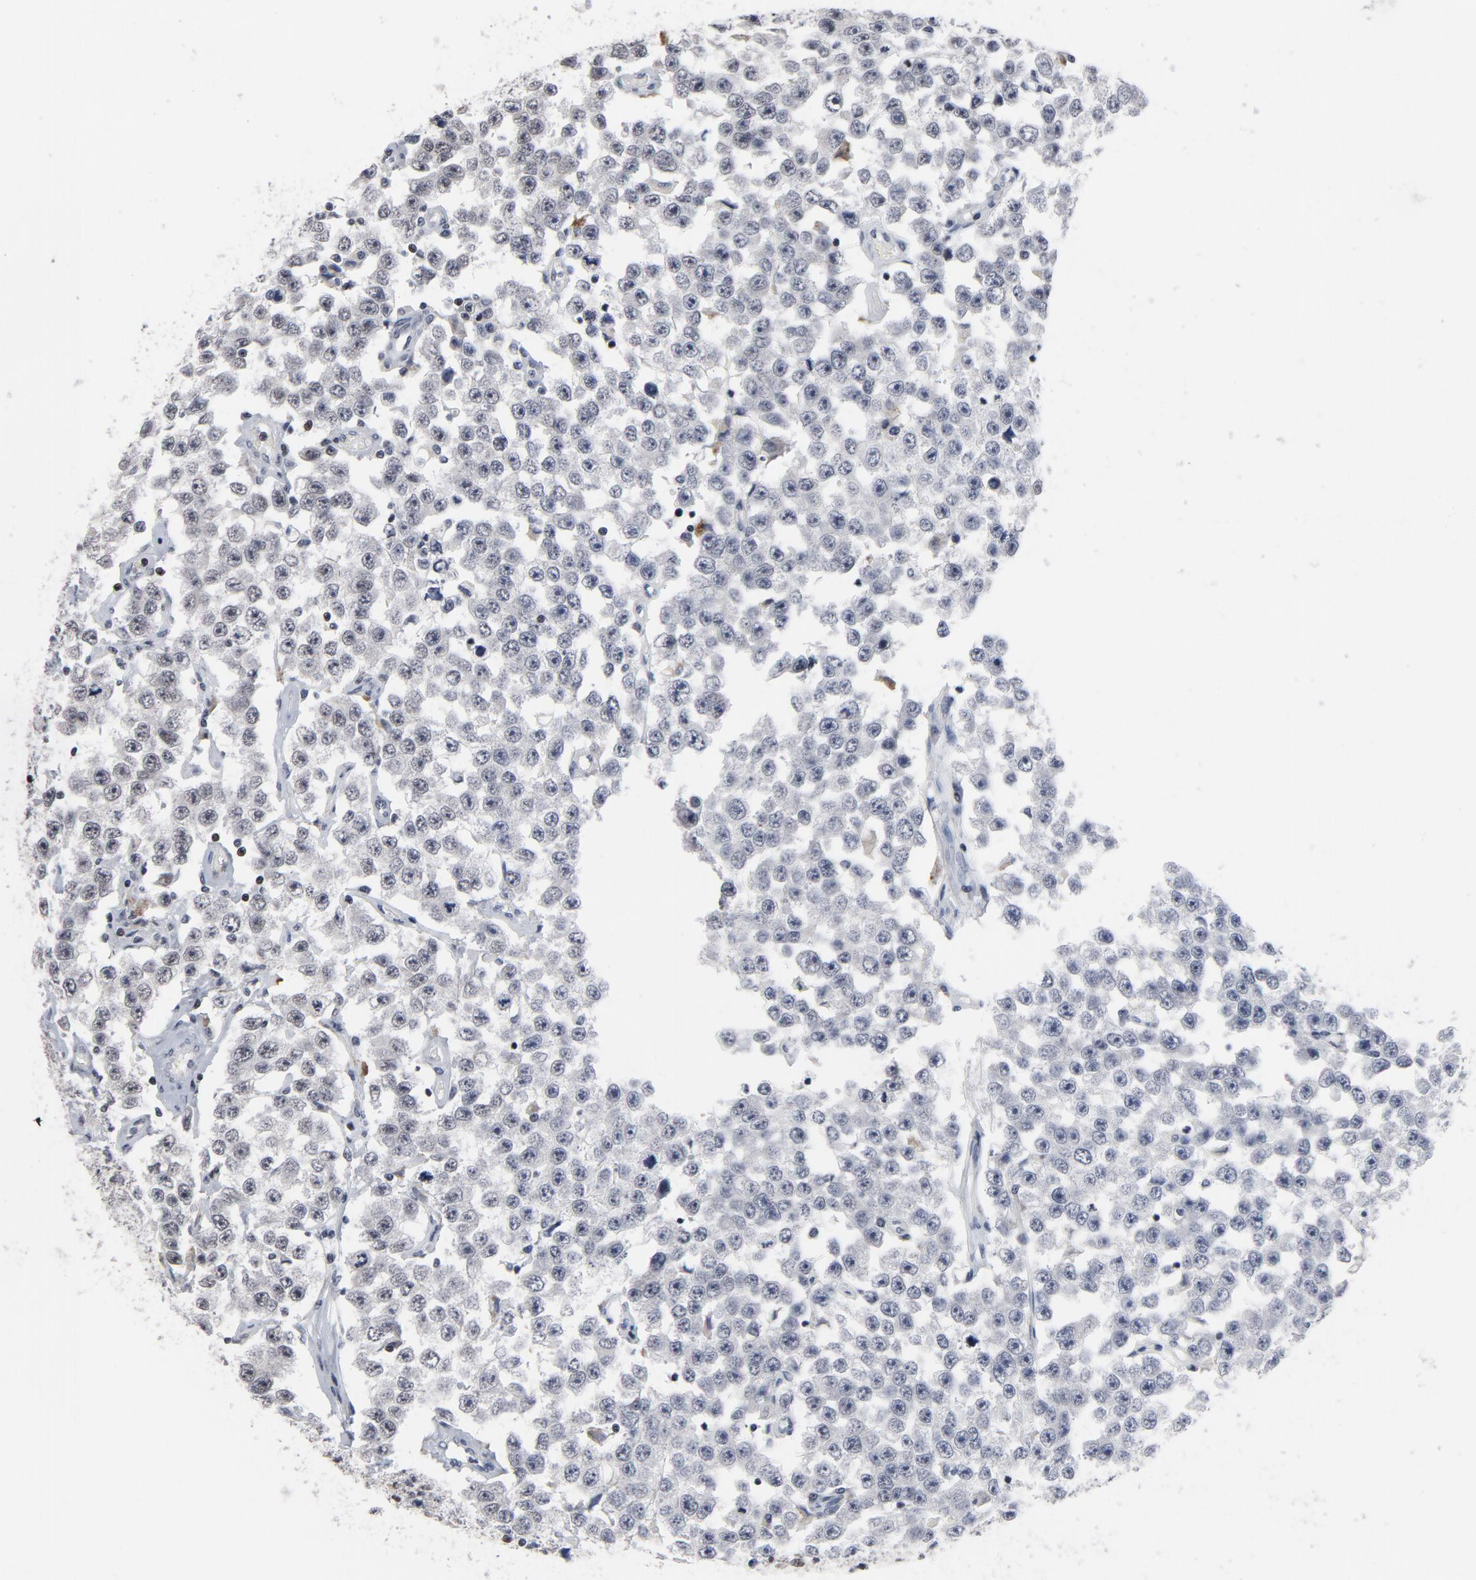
{"staining": {"intensity": "negative", "quantity": "none", "location": "none"}, "tissue": "testis cancer", "cell_type": "Tumor cells", "image_type": "cancer", "snomed": [{"axis": "morphology", "description": "Seminoma, NOS"}, {"axis": "topography", "description": "Testis"}], "caption": "High magnification brightfield microscopy of testis cancer stained with DAB (3,3'-diaminobenzidine) (brown) and counterstained with hematoxylin (blue): tumor cells show no significant staining.", "gene": "GABPA", "patient": {"sex": "male", "age": 52}}